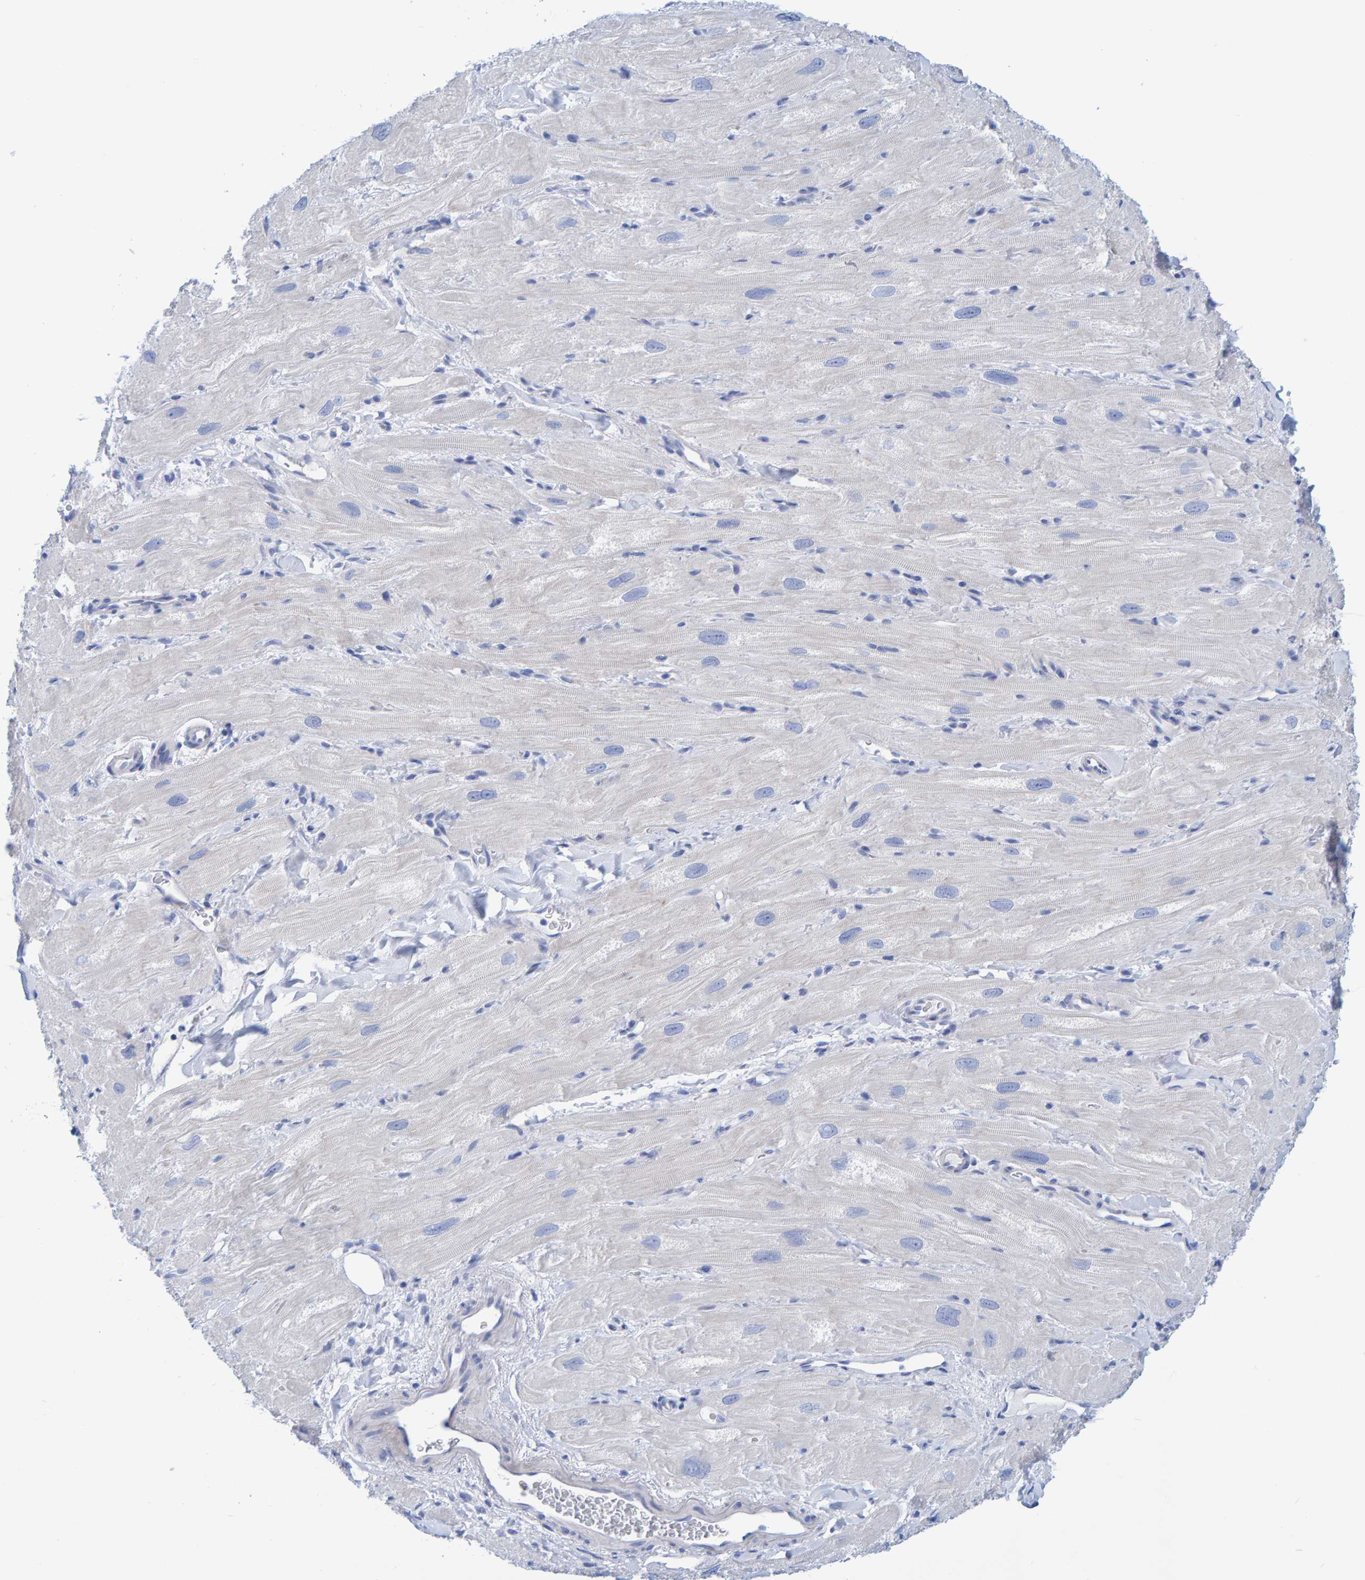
{"staining": {"intensity": "negative", "quantity": "none", "location": "none"}, "tissue": "heart muscle", "cell_type": "Cardiomyocytes", "image_type": "normal", "snomed": [{"axis": "morphology", "description": "Normal tissue, NOS"}, {"axis": "topography", "description": "Heart"}], "caption": "This is an immunohistochemistry (IHC) histopathology image of normal human heart muscle. There is no staining in cardiomyocytes.", "gene": "JAKMIP3", "patient": {"sex": "male", "age": 49}}